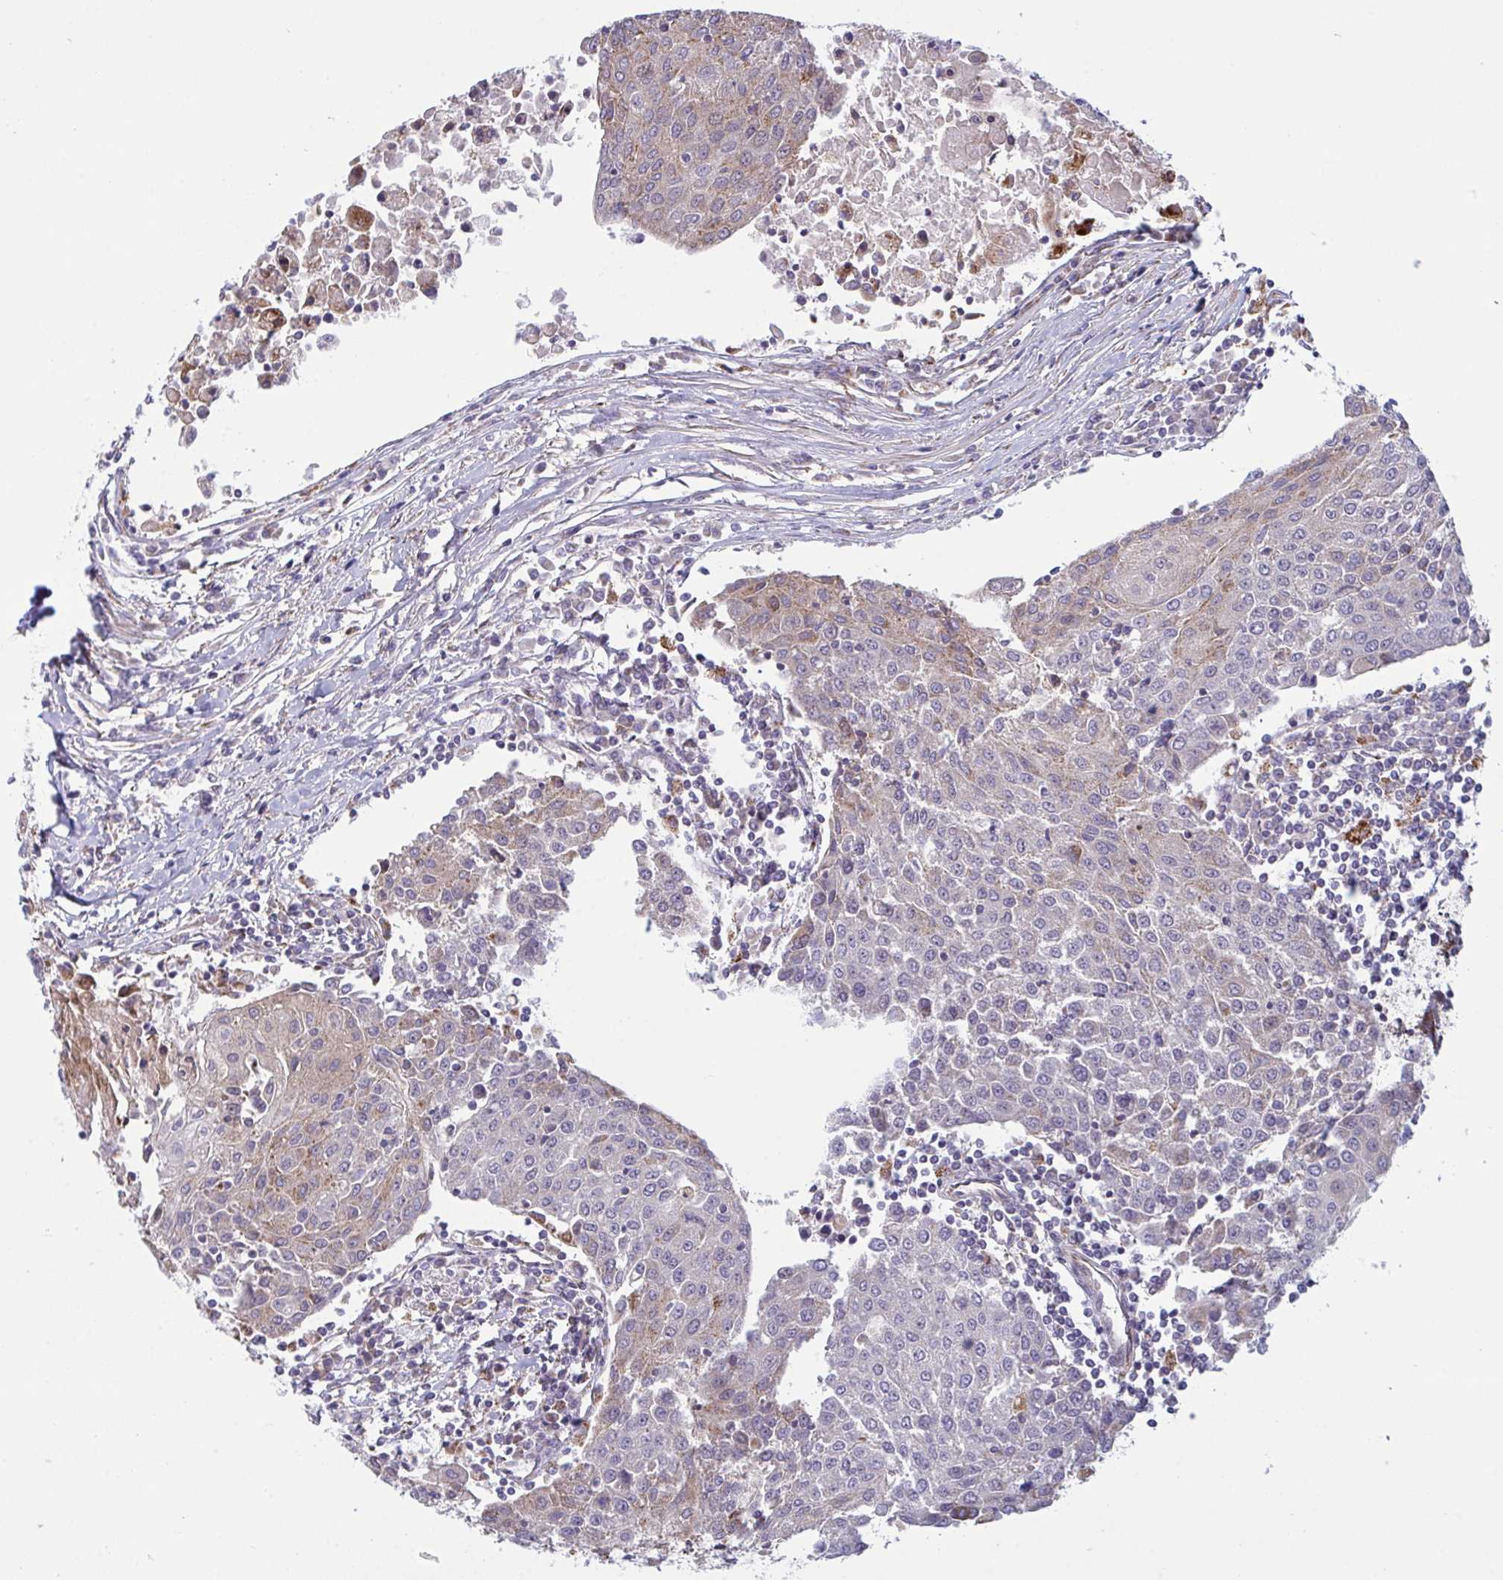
{"staining": {"intensity": "weak", "quantity": "<25%", "location": "cytoplasmic/membranous"}, "tissue": "urothelial cancer", "cell_type": "Tumor cells", "image_type": "cancer", "snomed": [{"axis": "morphology", "description": "Urothelial carcinoma, High grade"}, {"axis": "topography", "description": "Urinary bladder"}], "caption": "The IHC micrograph has no significant staining in tumor cells of urothelial cancer tissue.", "gene": "XAF1", "patient": {"sex": "female", "age": 85}}